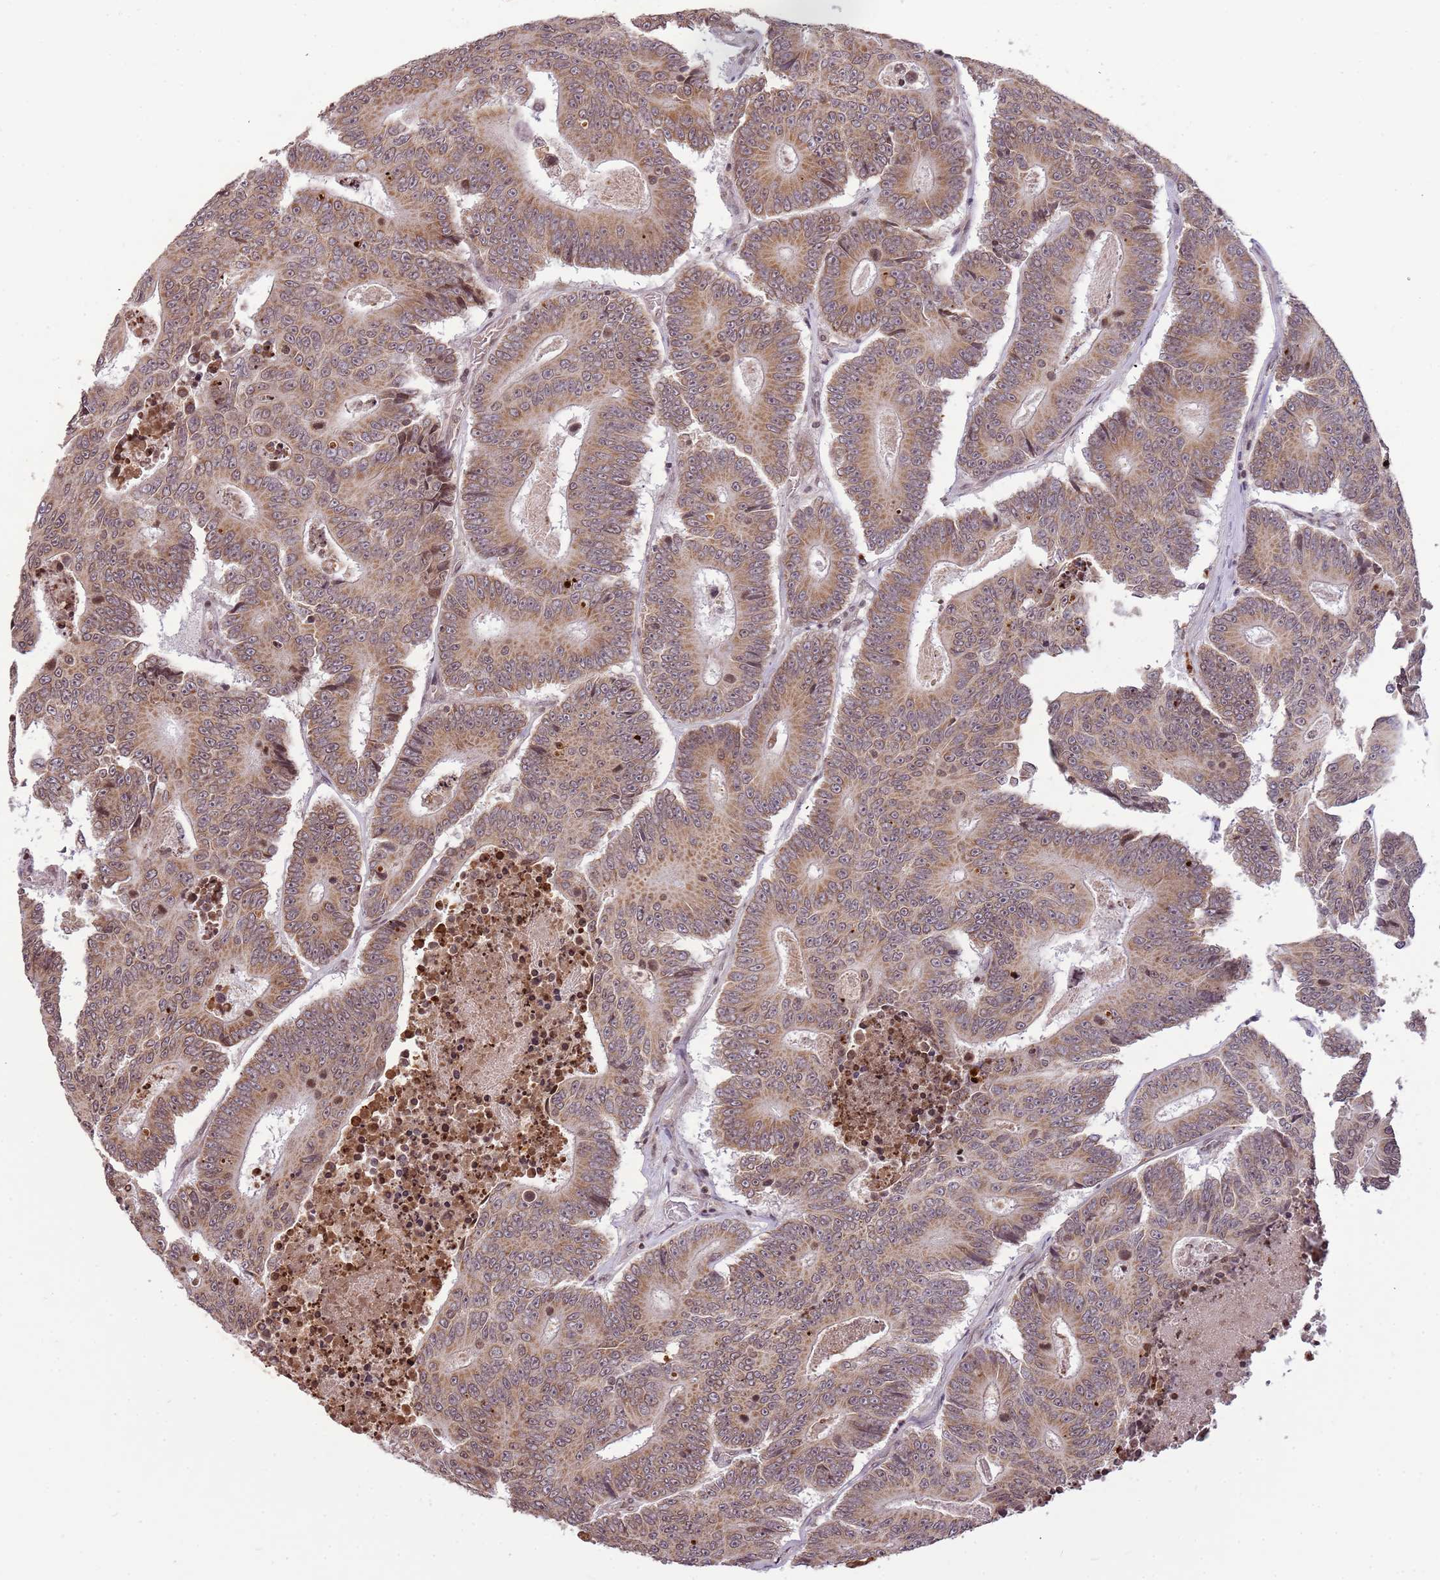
{"staining": {"intensity": "weak", "quantity": ">75%", "location": "cytoplasmic/membranous,nuclear"}, "tissue": "colorectal cancer", "cell_type": "Tumor cells", "image_type": "cancer", "snomed": [{"axis": "morphology", "description": "Adenocarcinoma, NOS"}, {"axis": "topography", "description": "Colon"}], "caption": "A brown stain shows weak cytoplasmic/membranous and nuclear expression of a protein in human colorectal adenocarcinoma tumor cells.", "gene": "SAMSN1", "patient": {"sex": "male", "age": 83}}